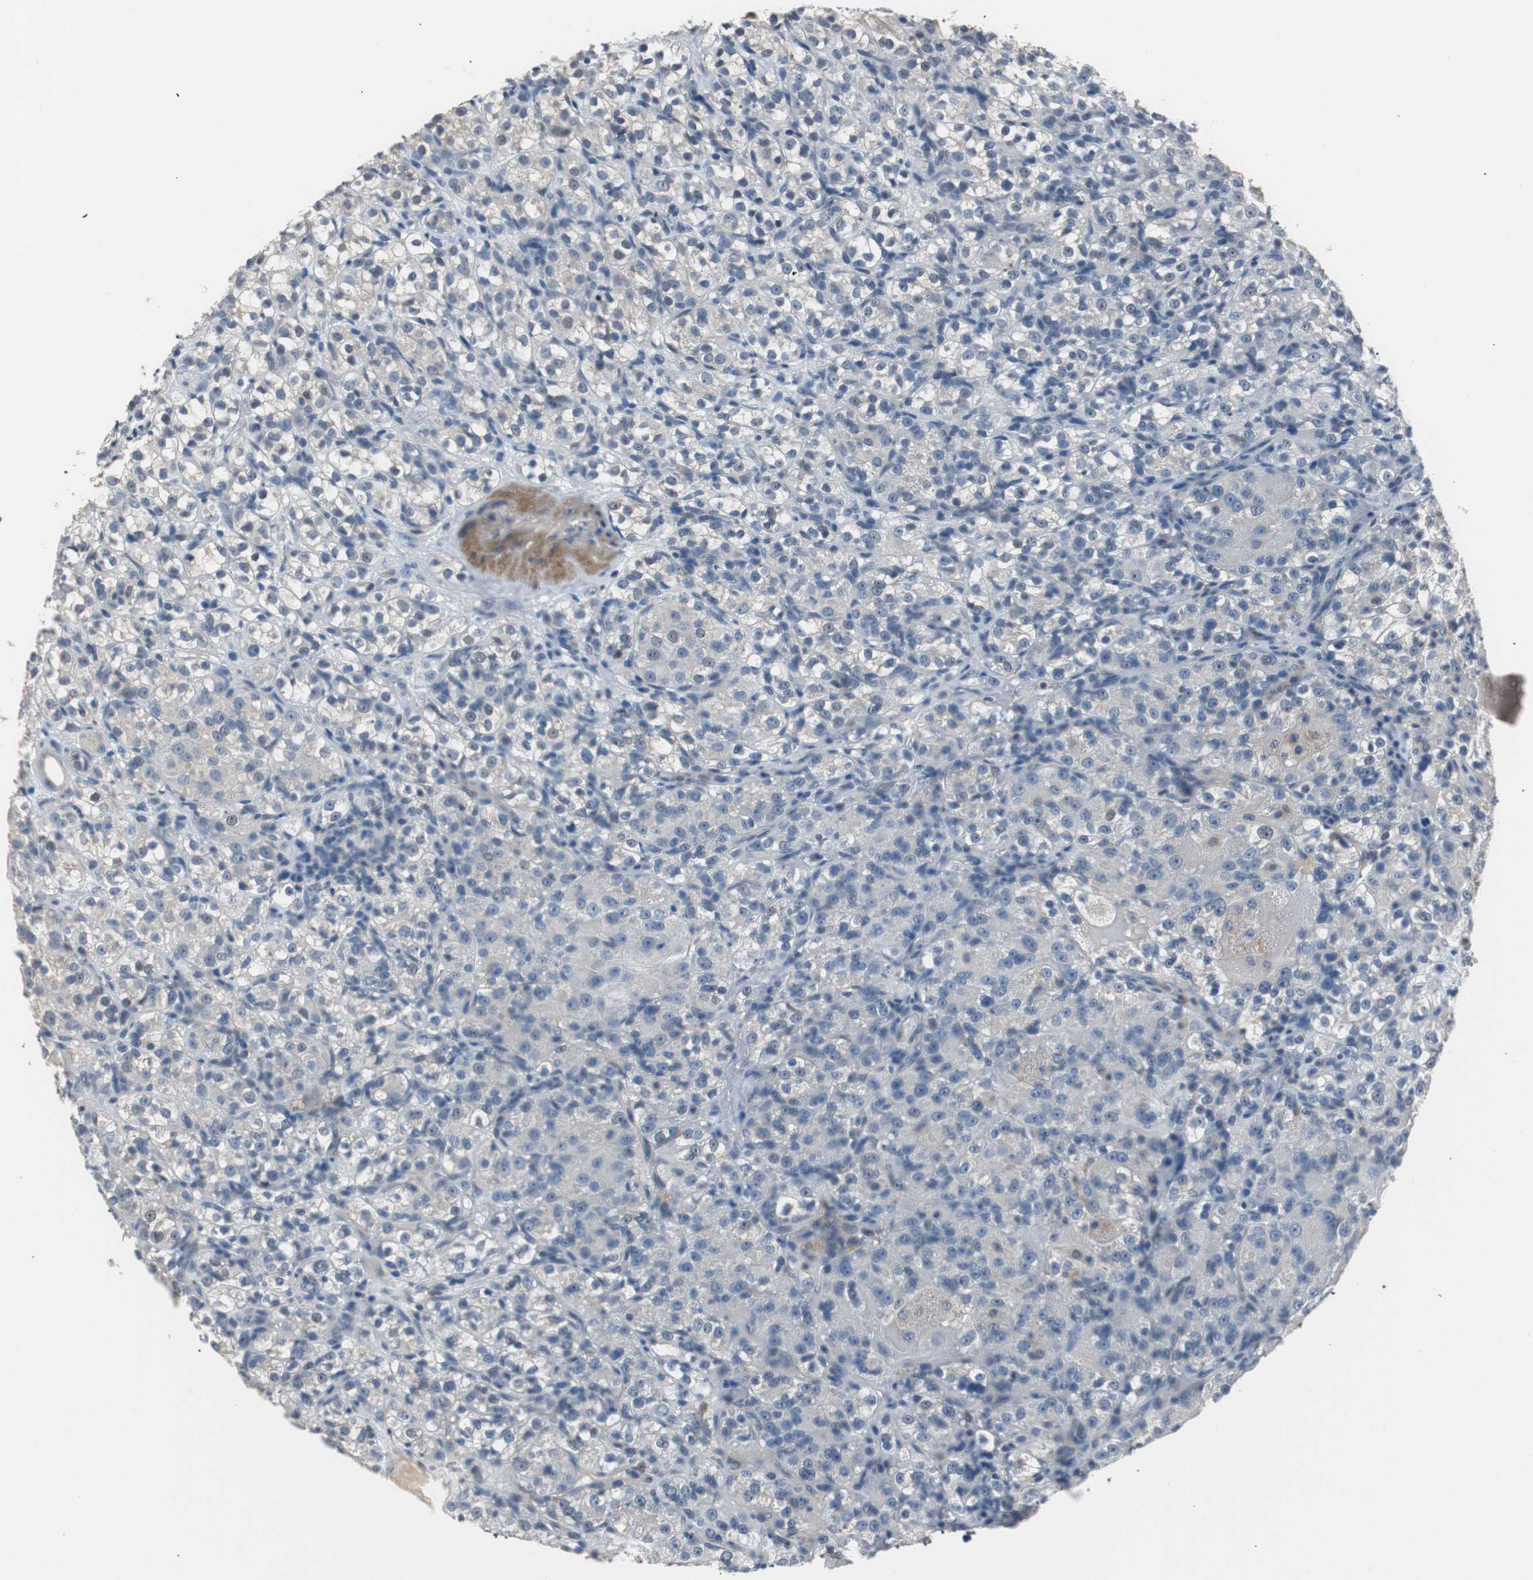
{"staining": {"intensity": "negative", "quantity": "none", "location": "none"}, "tissue": "renal cancer", "cell_type": "Tumor cells", "image_type": "cancer", "snomed": [{"axis": "morphology", "description": "Normal tissue, NOS"}, {"axis": "morphology", "description": "Adenocarcinoma, NOS"}, {"axis": "topography", "description": "Kidney"}], "caption": "Immunohistochemistry (IHC) image of neoplastic tissue: renal adenocarcinoma stained with DAB displays no significant protein positivity in tumor cells.", "gene": "PCYT1B", "patient": {"sex": "male", "age": 61}}